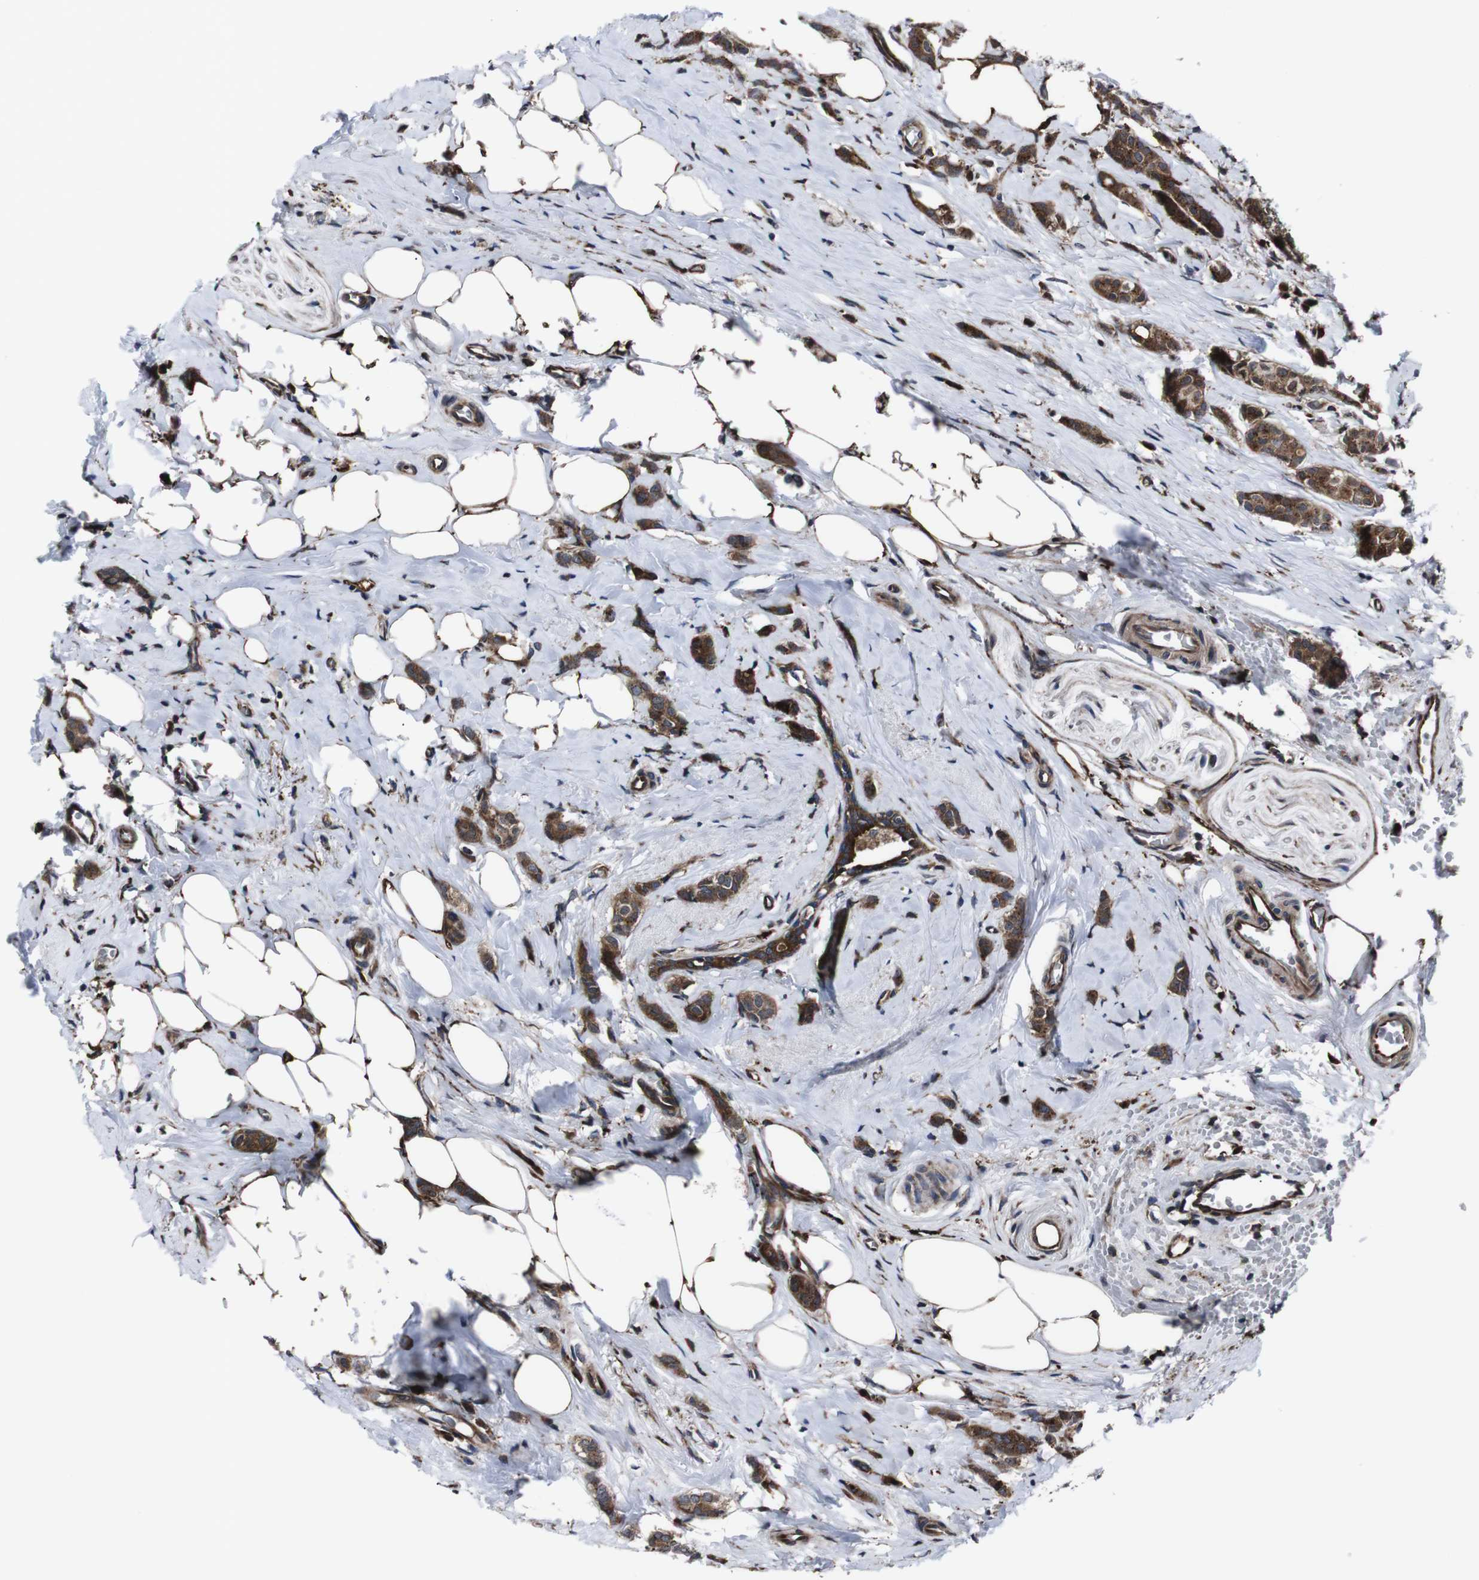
{"staining": {"intensity": "strong", "quantity": ">75%", "location": "cytoplasmic/membranous"}, "tissue": "breast cancer", "cell_type": "Tumor cells", "image_type": "cancer", "snomed": [{"axis": "morphology", "description": "Lobular carcinoma"}, {"axis": "topography", "description": "Breast"}], "caption": "Immunohistochemical staining of human lobular carcinoma (breast) reveals high levels of strong cytoplasmic/membranous protein positivity in about >75% of tumor cells.", "gene": "EIF4A2", "patient": {"sex": "female", "age": 60}}